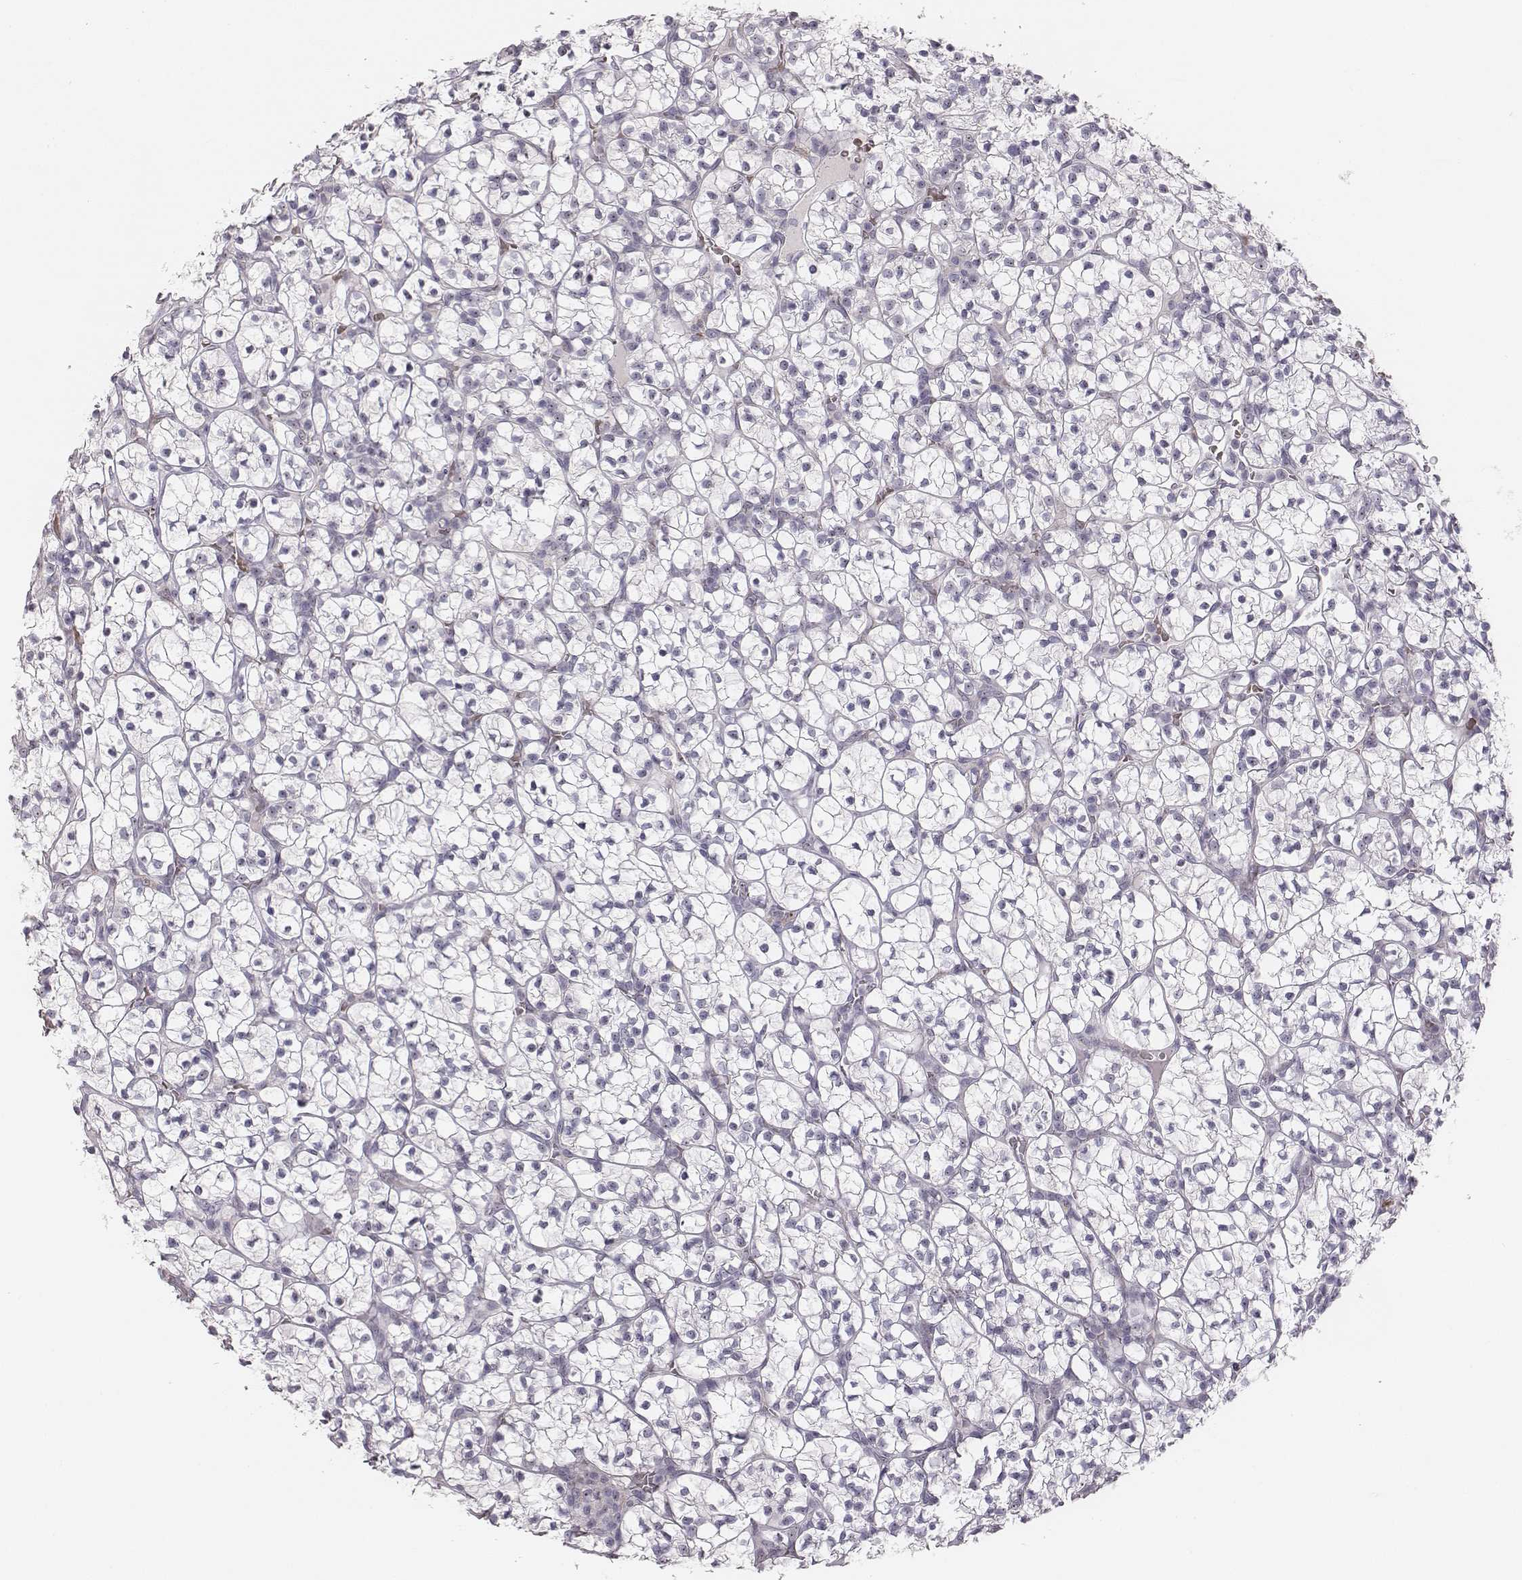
{"staining": {"intensity": "moderate", "quantity": "<25%", "location": "nuclear"}, "tissue": "renal cancer", "cell_type": "Tumor cells", "image_type": "cancer", "snomed": [{"axis": "morphology", "description": "Adenocarcinoma, NOS"}, {"axis": "topography", "description": "Kidney"}], "caption": "This is an image of immunohistochemistry staining of renal adenocarcinoma, which shows moderate positivity in the nuclear of tumor cells.", "gene": "NIFK", "patient": {"sex": "female", "age": 89}}